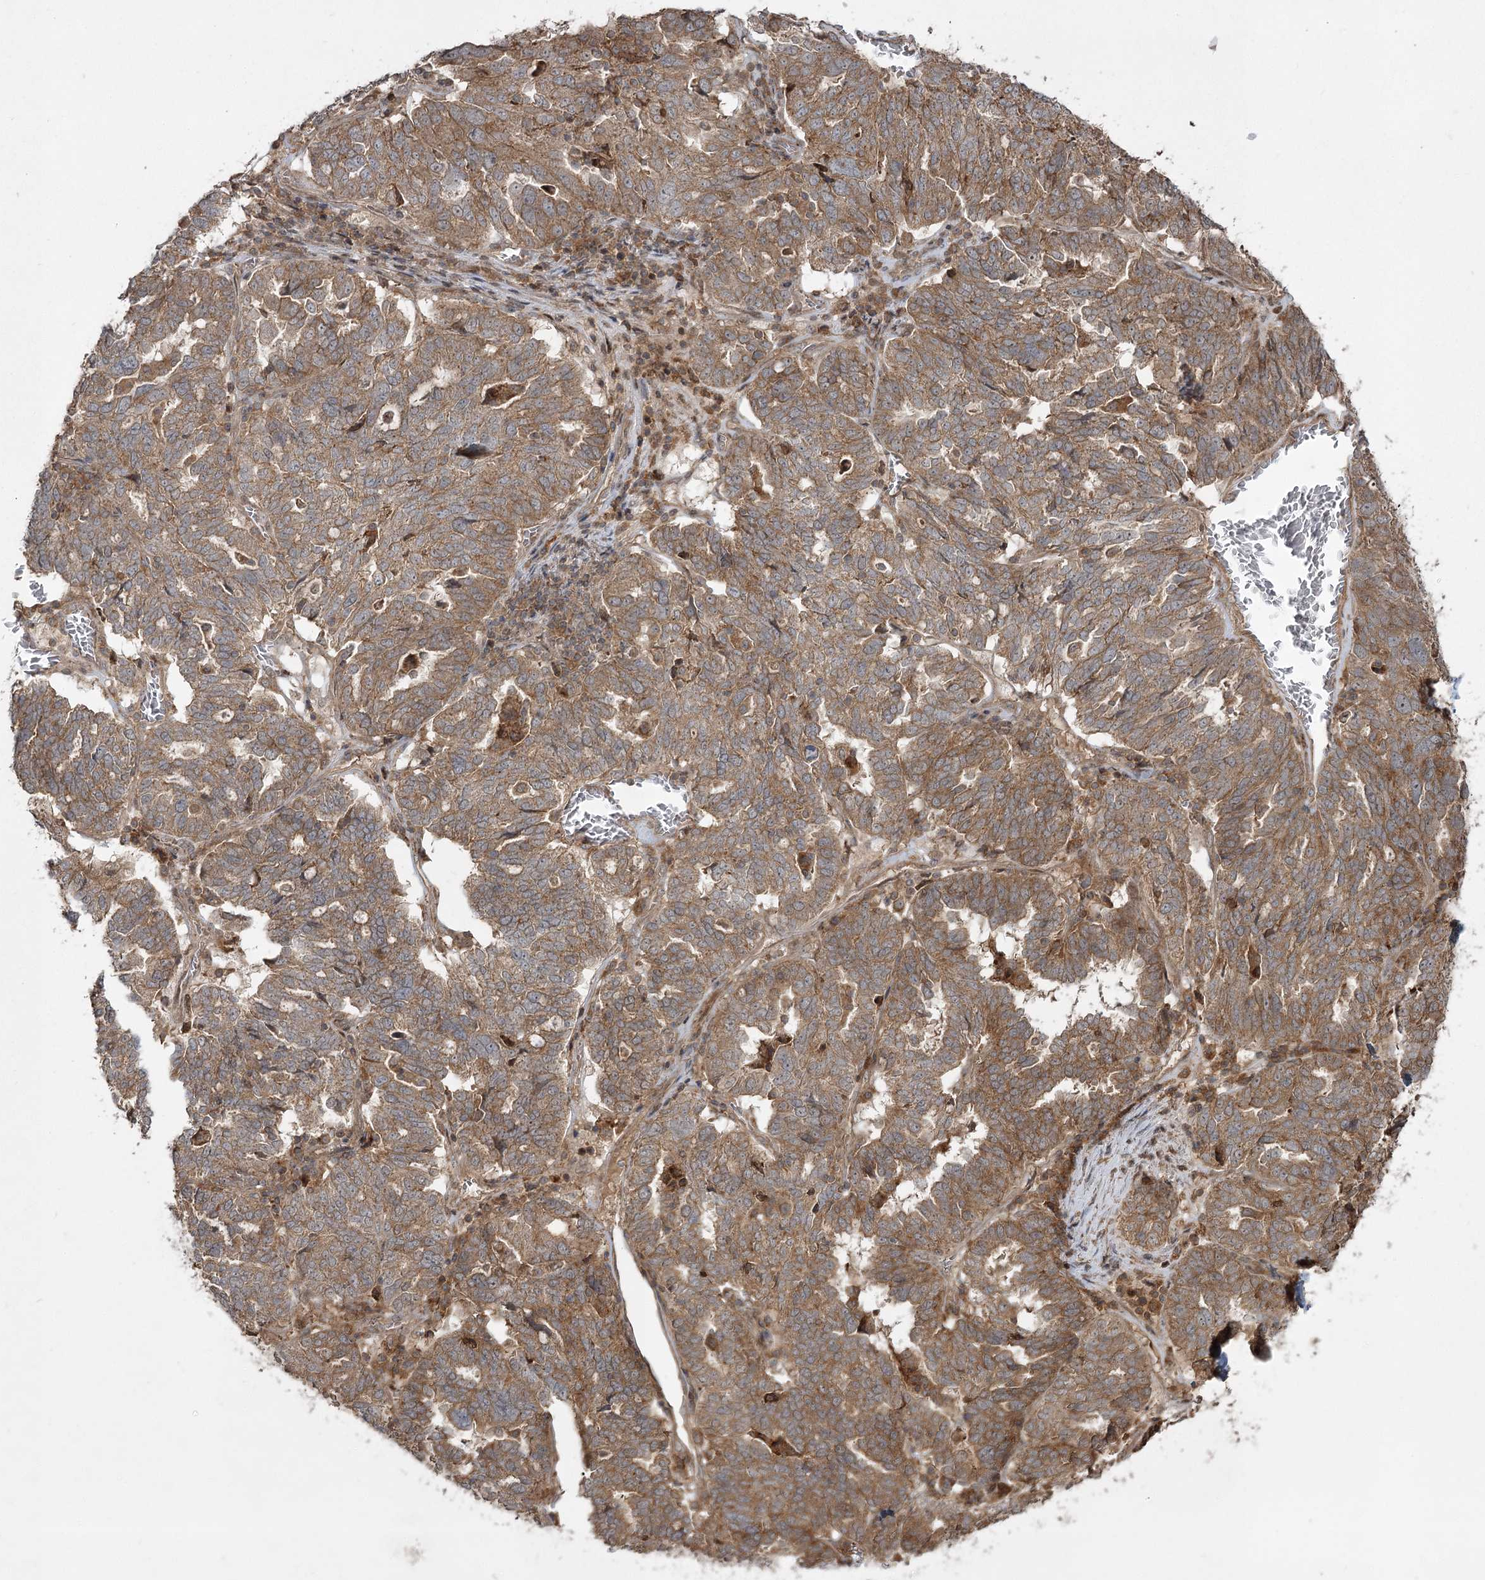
{"staining": {"intensity": "moderate", "quantity": ">75%", "location": "cytoplasmic/membranous"}, "tissue": "ovarian cancer", "cell_type": "Tumor cells", "image_type": "cancer", "snomed": [{"axis": "morphology", "description": "Cystadenocarcinoma, serous, NOS"}, {"axis": "topography", "description": "Ovary"}], "caption": "This is an image of IHC staining of ovarian cancer (serous cystadenocarcinoma), which shows moderate expression in the cytoplasmic/membranous of tumor cells.", "gene": "CPLANE1", "patient": {"sex": "female", "age": 59}}